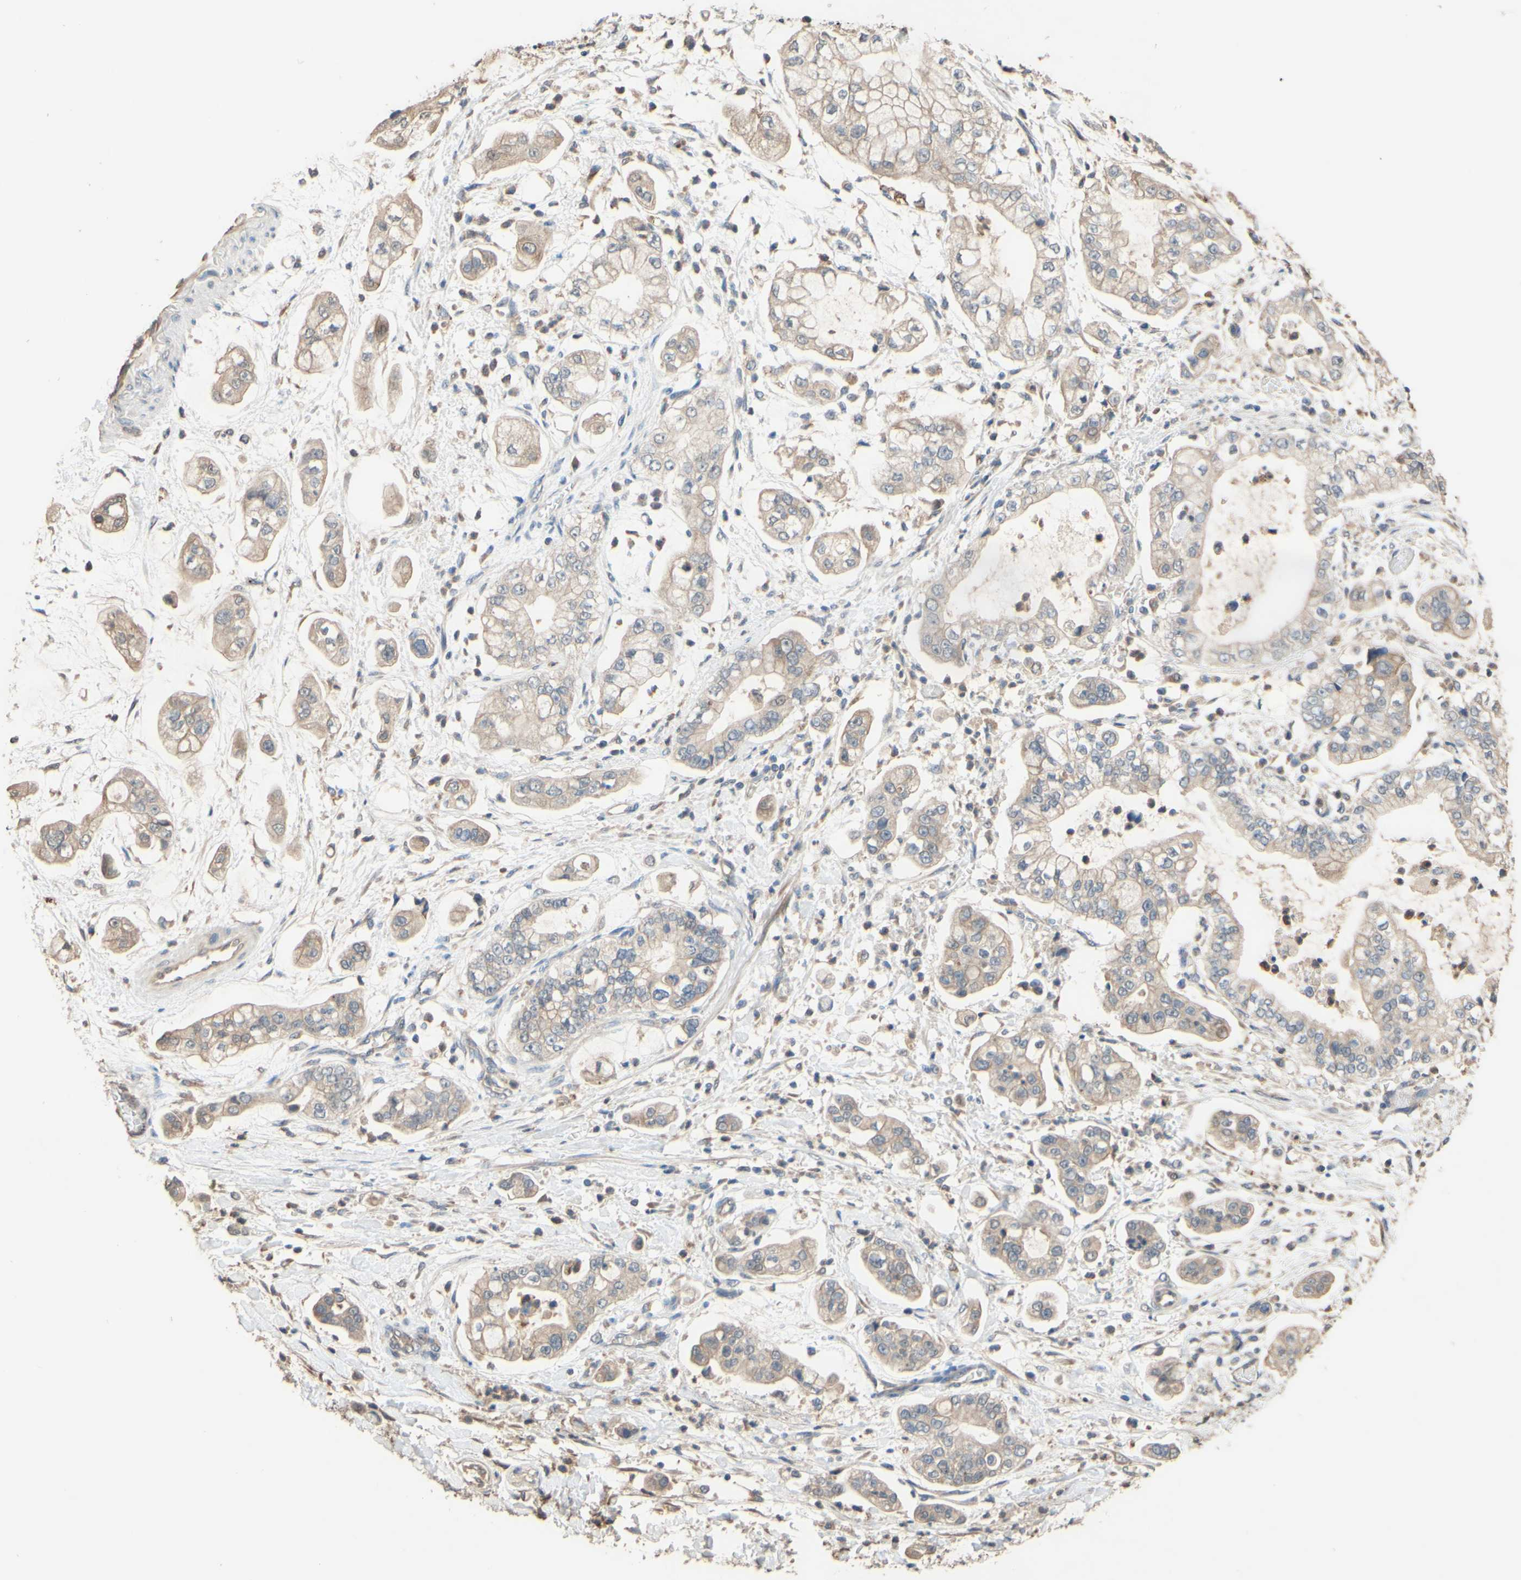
{"staining": {"intensity": "weak", "quantity": ">75%", "location": "cytoplasmic/membranous"}, "tissue": "stomach cancer", "cell_type": "Tumor cells", "image_type": "cancer", "snomed": [{"axis": "morphology", "description": "Adenocarcinoma, NOS"}, {"axis": "topography", "description": "Stomach"}], "caption": "Adenocarcinoma (stomach) stained for a protein (brown) demonstrates weak cytoplasmic/membranous positive positivity in about >75% of tumor cells.", "gene": "SMIM19", "patient": {"sex": "male", "age": 76}}